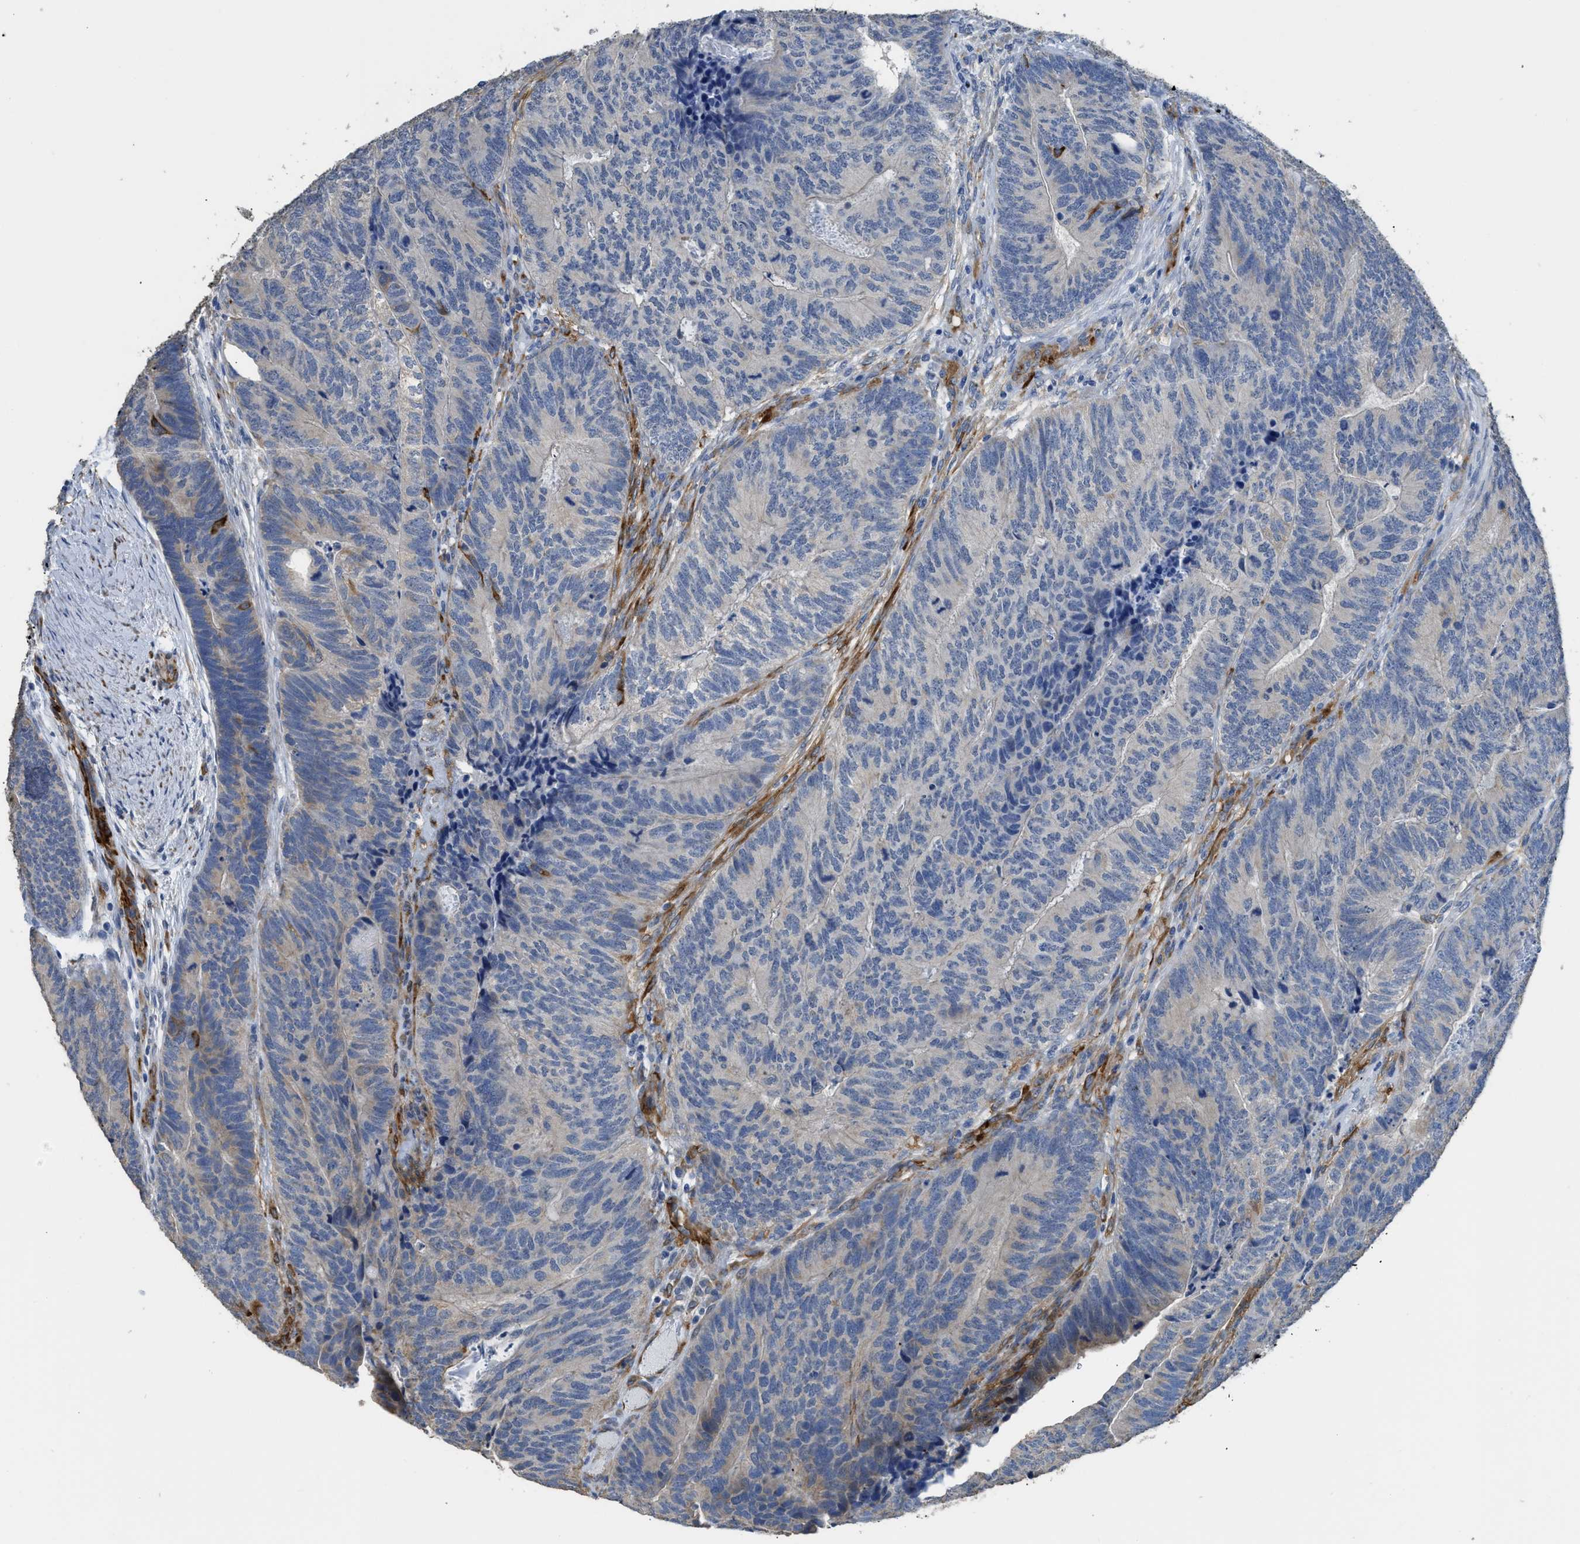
{"staining": {"intensity": "negative", "quantity": "none", "location": "none"}, "tissue": "colorectal cancer", "cell_type": "Tumor cells", "image_type": "cancer", "snomed": [{"axis": "morphology", "description": "Normal tissue, NOS"}, {"axis": "morphology", "description": "Adenocarcinoma, NOS"}, {"axis": "topography", "description": "Rectum"}], "caption": "This is a photomicrograph of IHC staining of colorectal cancer (adenocarcinoma), which shows no positivity in tumor cells.", "gene": "ZSWIM5", "patient": {"sex": "female", "age": 66}}